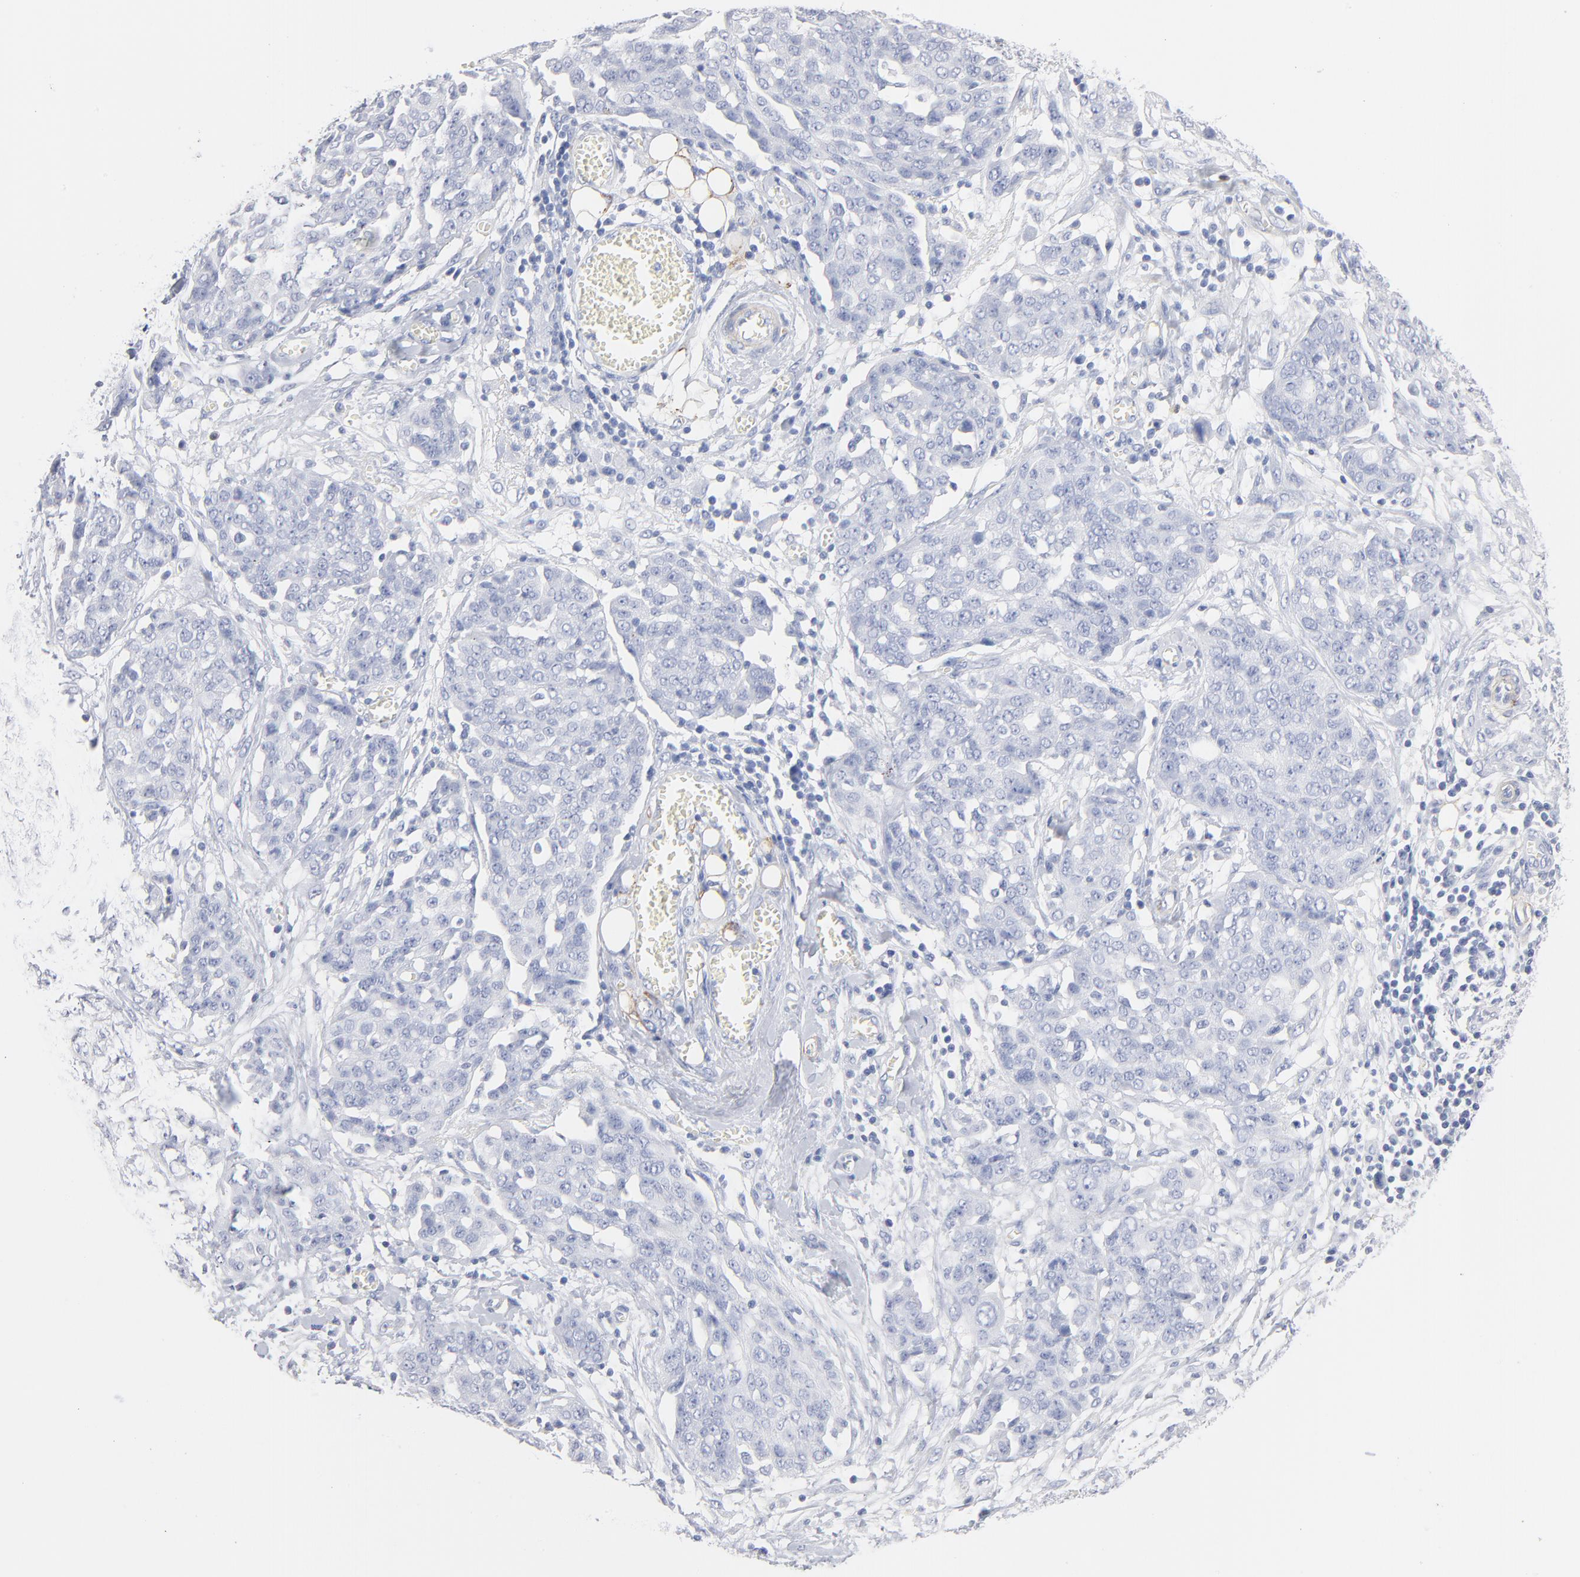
{"staining": {"intensity": "negative", "quantity": "none", "location": "none"}, "tissue": "ovarian cancer", "cell_type": "Tumor cells", "image_type": "cancer", "snomed": [{"axis": "morphology", "description": "Cystadenocarcinoma, serous, NOS"}, {"axis": "topography", "description": "Soft tissue"}, {"axis": "topography", "description": "Ovary"}], "caption": "This is a micrograph of immunohistochemistry staining of ovarian cancer (serous cystadenocarcinoma), which shows no staining in tumor cells.", "gene": "AGTR1", "patient": {"sex": "female", "age": 57}}